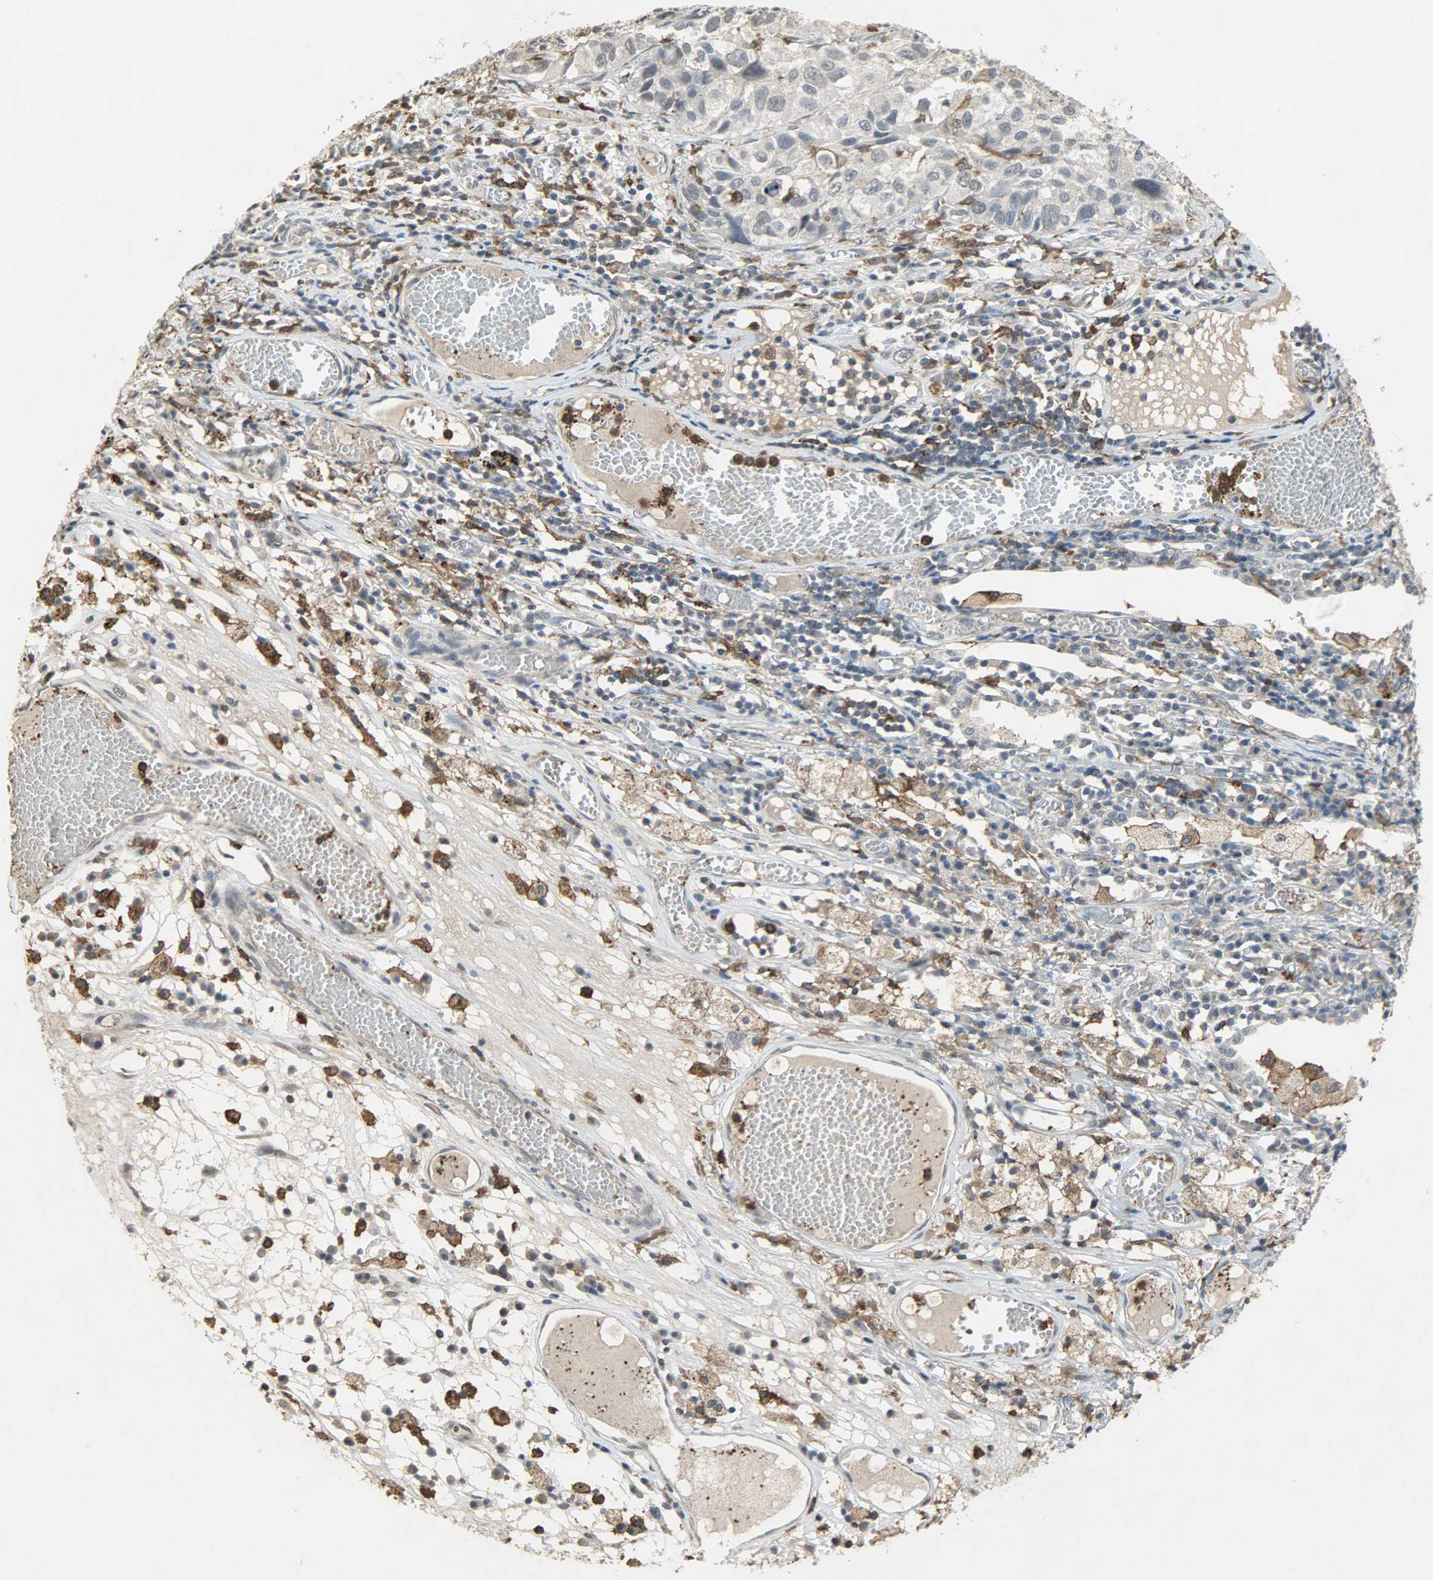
{"staining": {"intensity": "negative", "quantity": "none", "location": "none"}, "tissue": "lung cancer", "cell_type": "Tumor cells", "image_type": "cancer", "snomed": [{"axis": "morphology", "description": "Squamous cell carcinoma, NOS"}, {"axis": "topography", "description": "Lung"}], "caption": "Immunohistochemistry histopathology image of human lung squamous cell carcinoma stained for a protein (brown), which reveals no staining in tumor cells.", "gene": "SKAP2", "patient": {"sex": "male", "age": 71}}